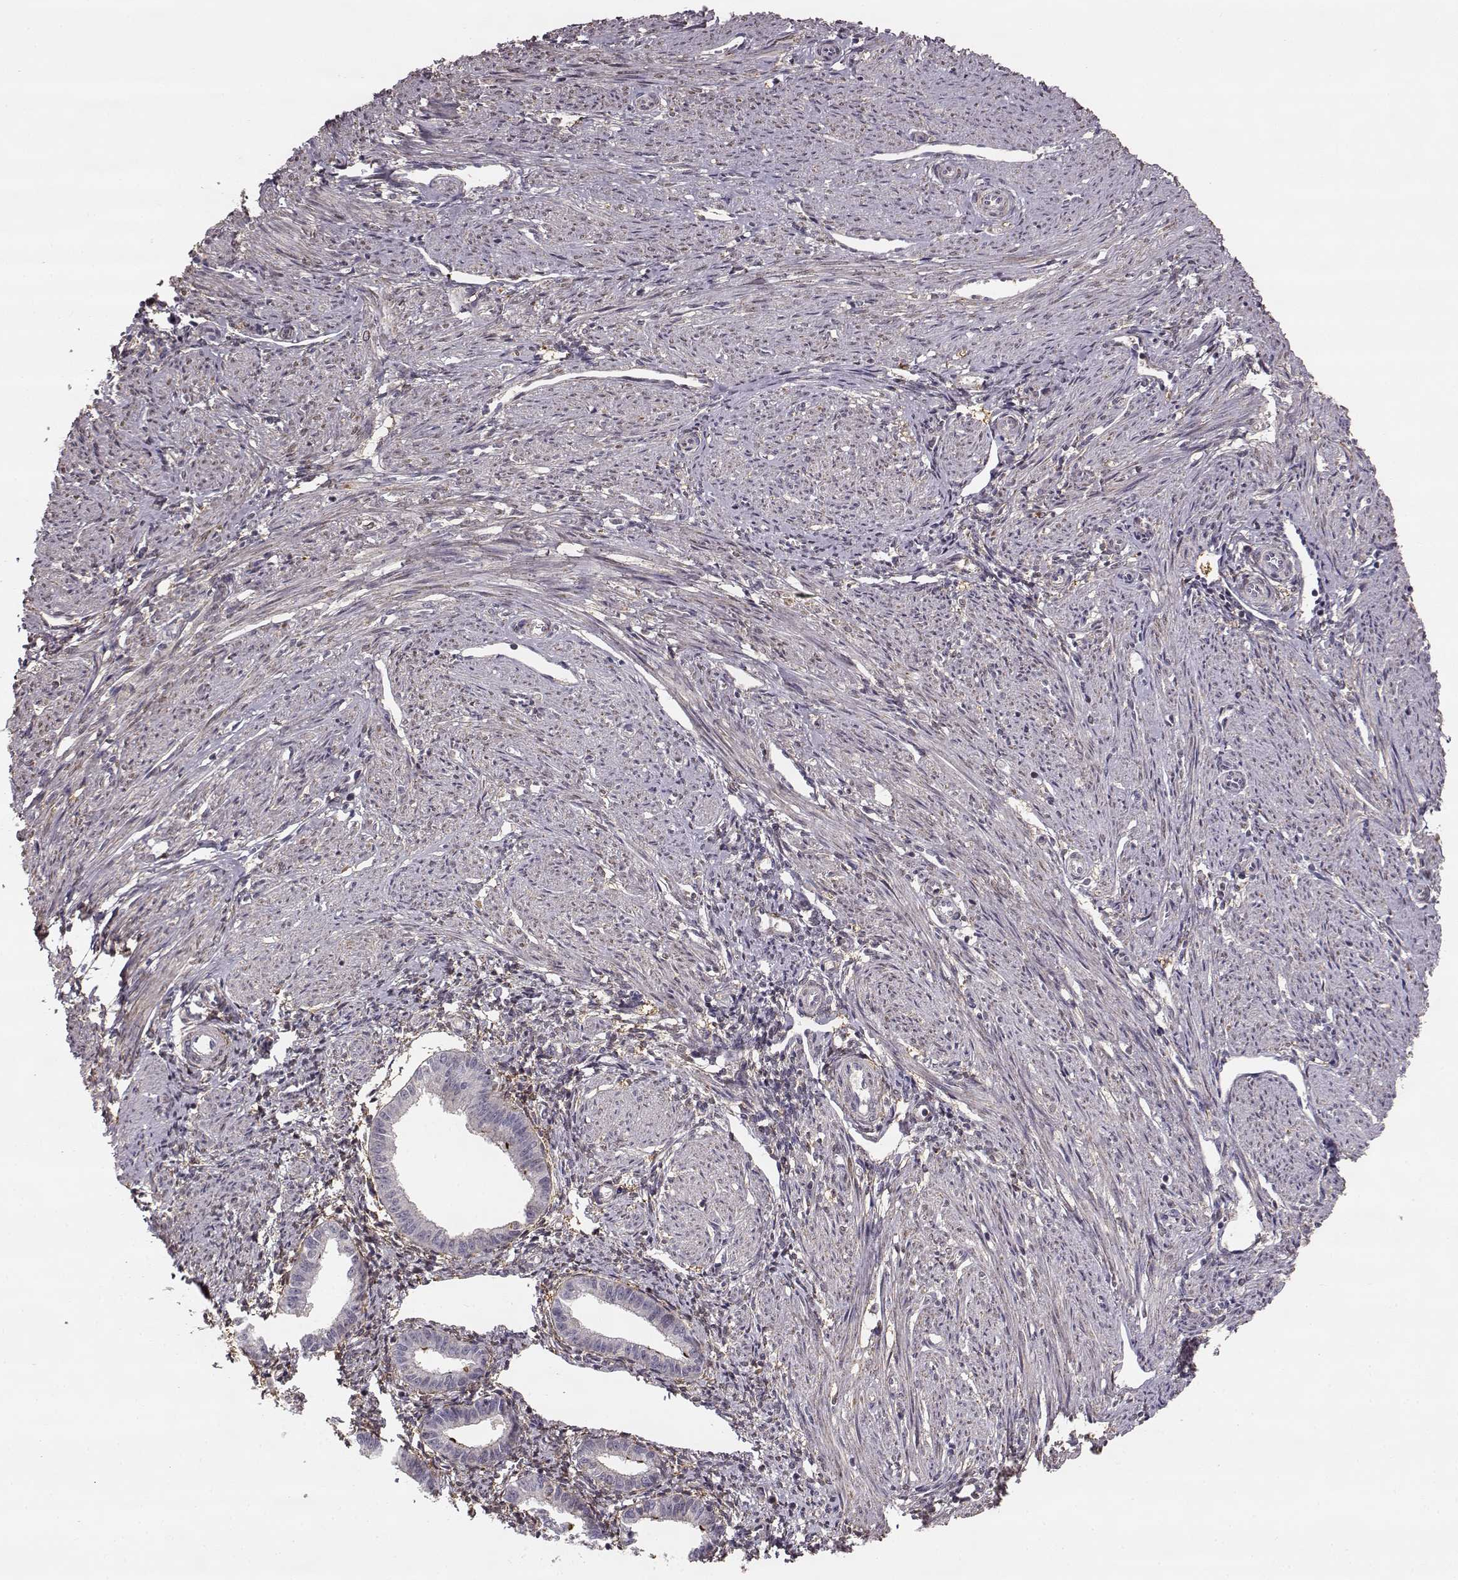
{"staining": {"intensity": "negative", "quantity": "none", "location": "none"}, "tissue": "endometrium", "cell_type": "Cells in endometrial stroma", "image_type": "normal", "snomed": [{"axis": "morphology", "description": "Normal tissue, NOS"}, {"axis": "topography", "description": "Endometrium"}], "caption": "Immunohistochemistry (IHC) photomicrograph of benign endometrium: endometrium stained with DAB demonstrates no significant protein expression in cells in endometrial stroma.", "gene": "MFSD1", "patient": {"sex": "female", "age": 37}}